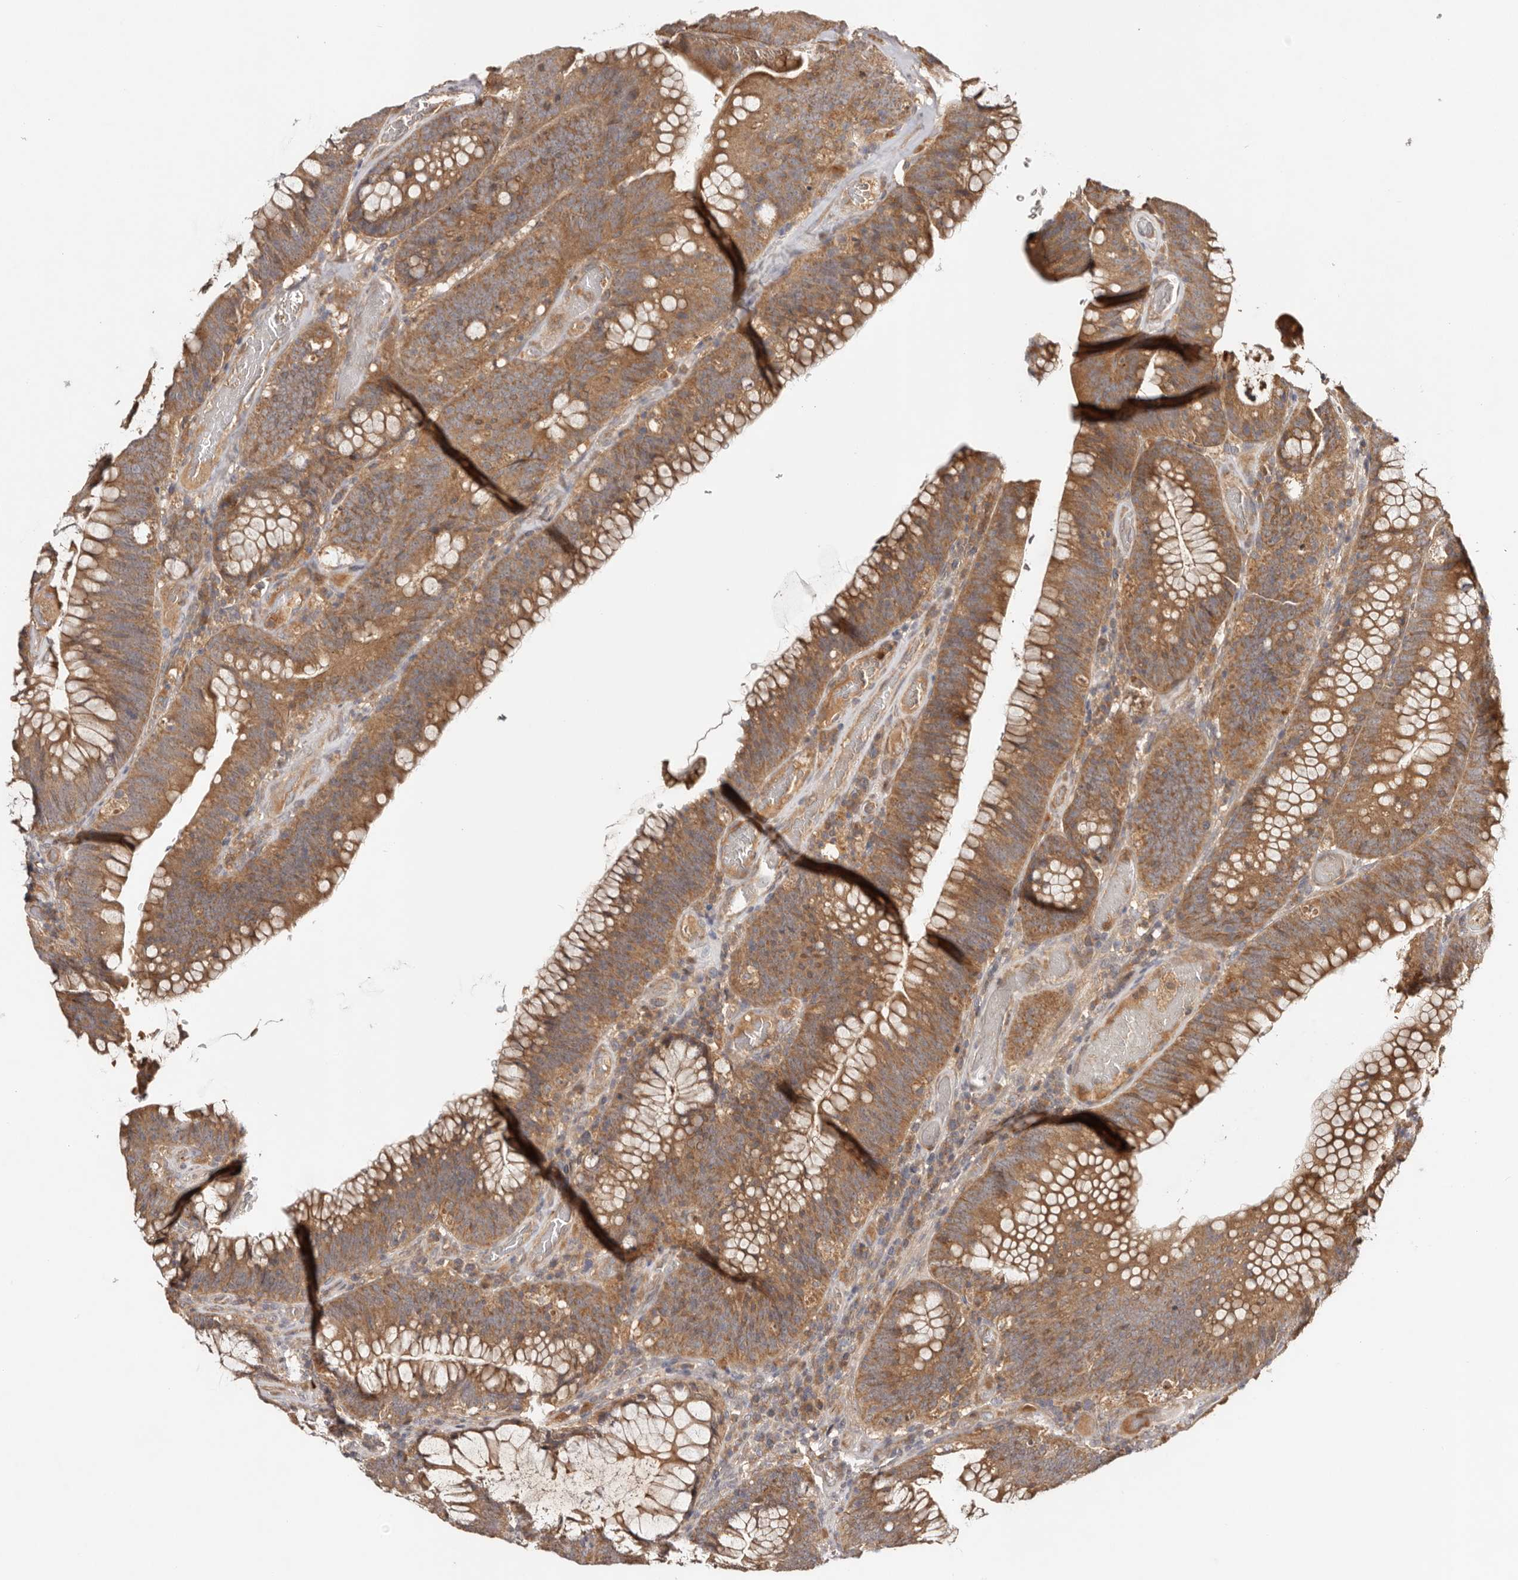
{"staining": {"intensity": "moderate", "quantity": ">75%", "location": "cytoplasmic/membranous"}, "tissue": "colorectal cancer", "cell_type": "Tumor cells", "image_type": "cancer", "snomed": [{"axis": "morphology", "description": "Normal tissue, NOS"}, {"axis": "topography", "description": "Colon"}], "caption": "Approximately >75% of tumor cells in colorectal cancer display moderate cytoplasmic/membranous protein expression as visualized by brown immunohistochemical staining.", "gene": "PKIB", "patient": {"sex": "female", "age": 82}}